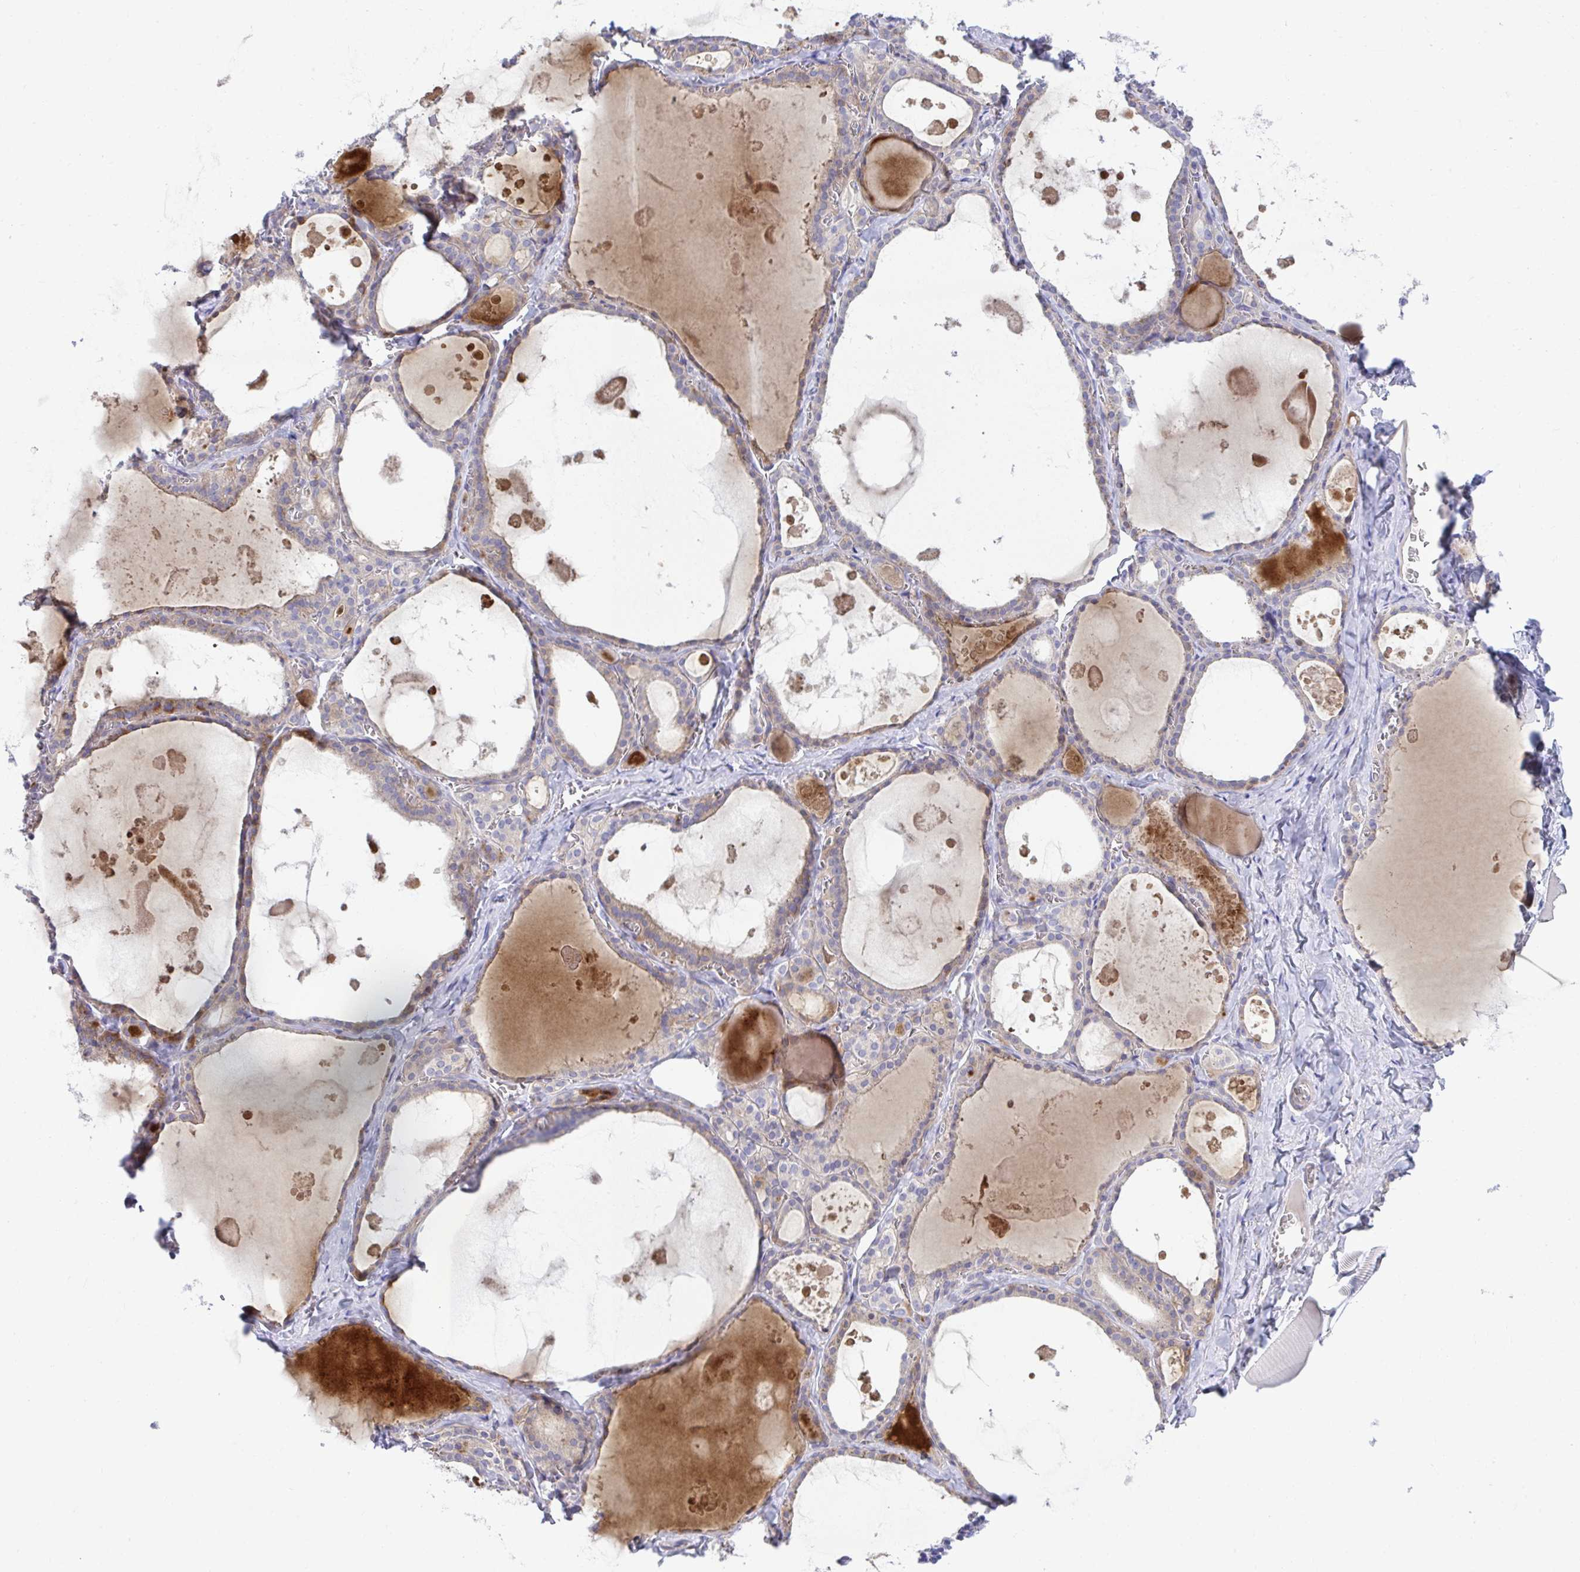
{"staining": {"intensity": "moderate", "quantity": "<25%", "location": "cytoplasmic/membranous"}, "tissue": "thyroid gland", "cell_type": "Glandular cells", "image_type": "normal", "snomed": [{"axis": "morphology", "description": "Normal tissue, NOS"}, {"axis": "topography", "description": "Thyroid gland"}], "caption": "An image of human thyroid gland stained for a protein reveals moderate cytoplasmic/membranous brown staining in glandular cells.", "gene": "MED9", "patient": {"sex": "male", "age": 56}}